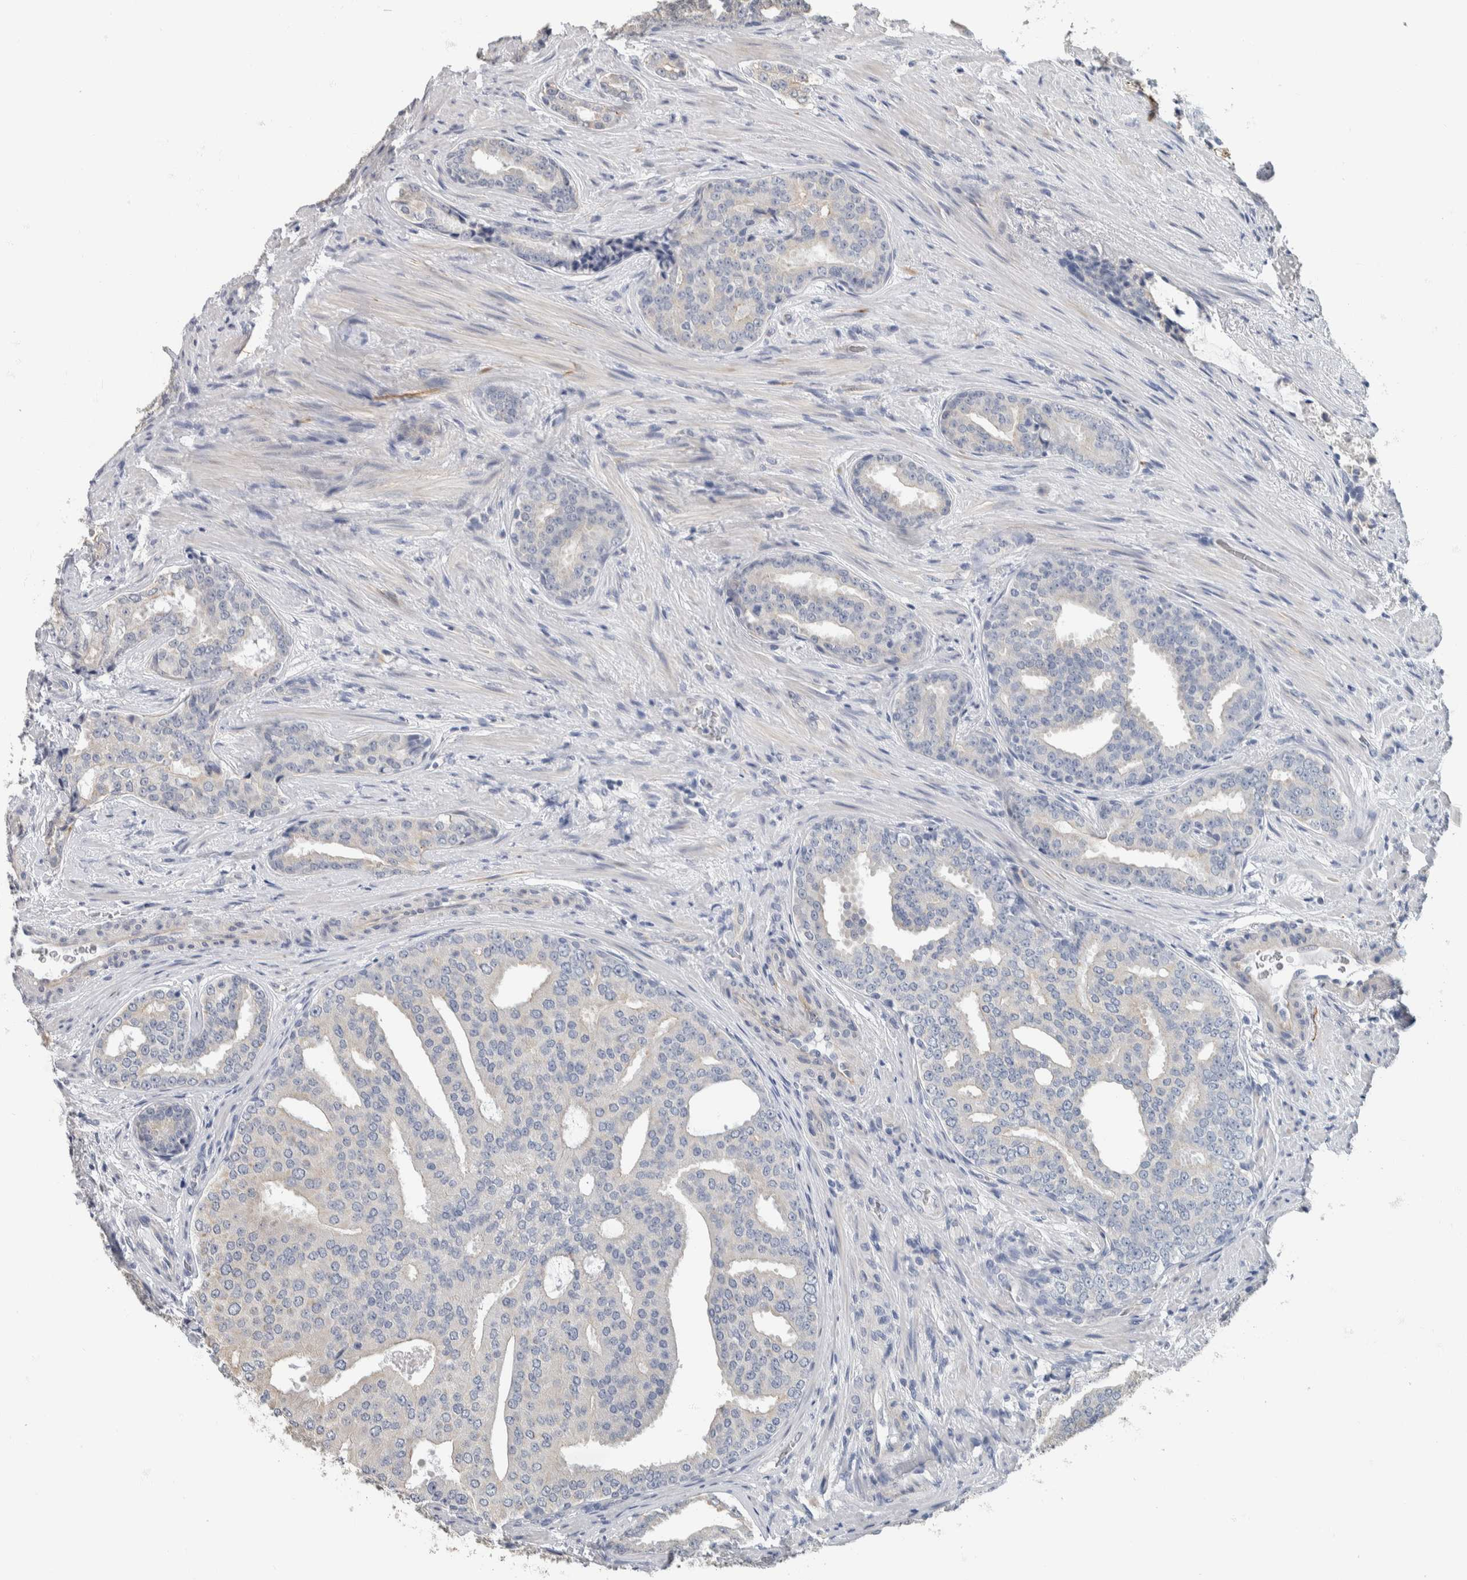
{"staining": {"intensity": "negative", "quantity": "none", "location": "none"}, "tissue": "prostate cancer", "cell_type": "Tumor cells", "image_type": "cancer", "snomed": [{"axis": "morphology", "description": "Adenocarcinoma, High grade"}, {"axis": "topography", "description": "Prostate"}], "caption": "This micrograph is of prostate cancer stained with immunohistochemistry (IHC) to label a protein in brown with the nuclei are counter-stained blue. There is no expression in tumor cells.", "gene": "NEFM", "patient": {"sex": "male", "age": 71}}